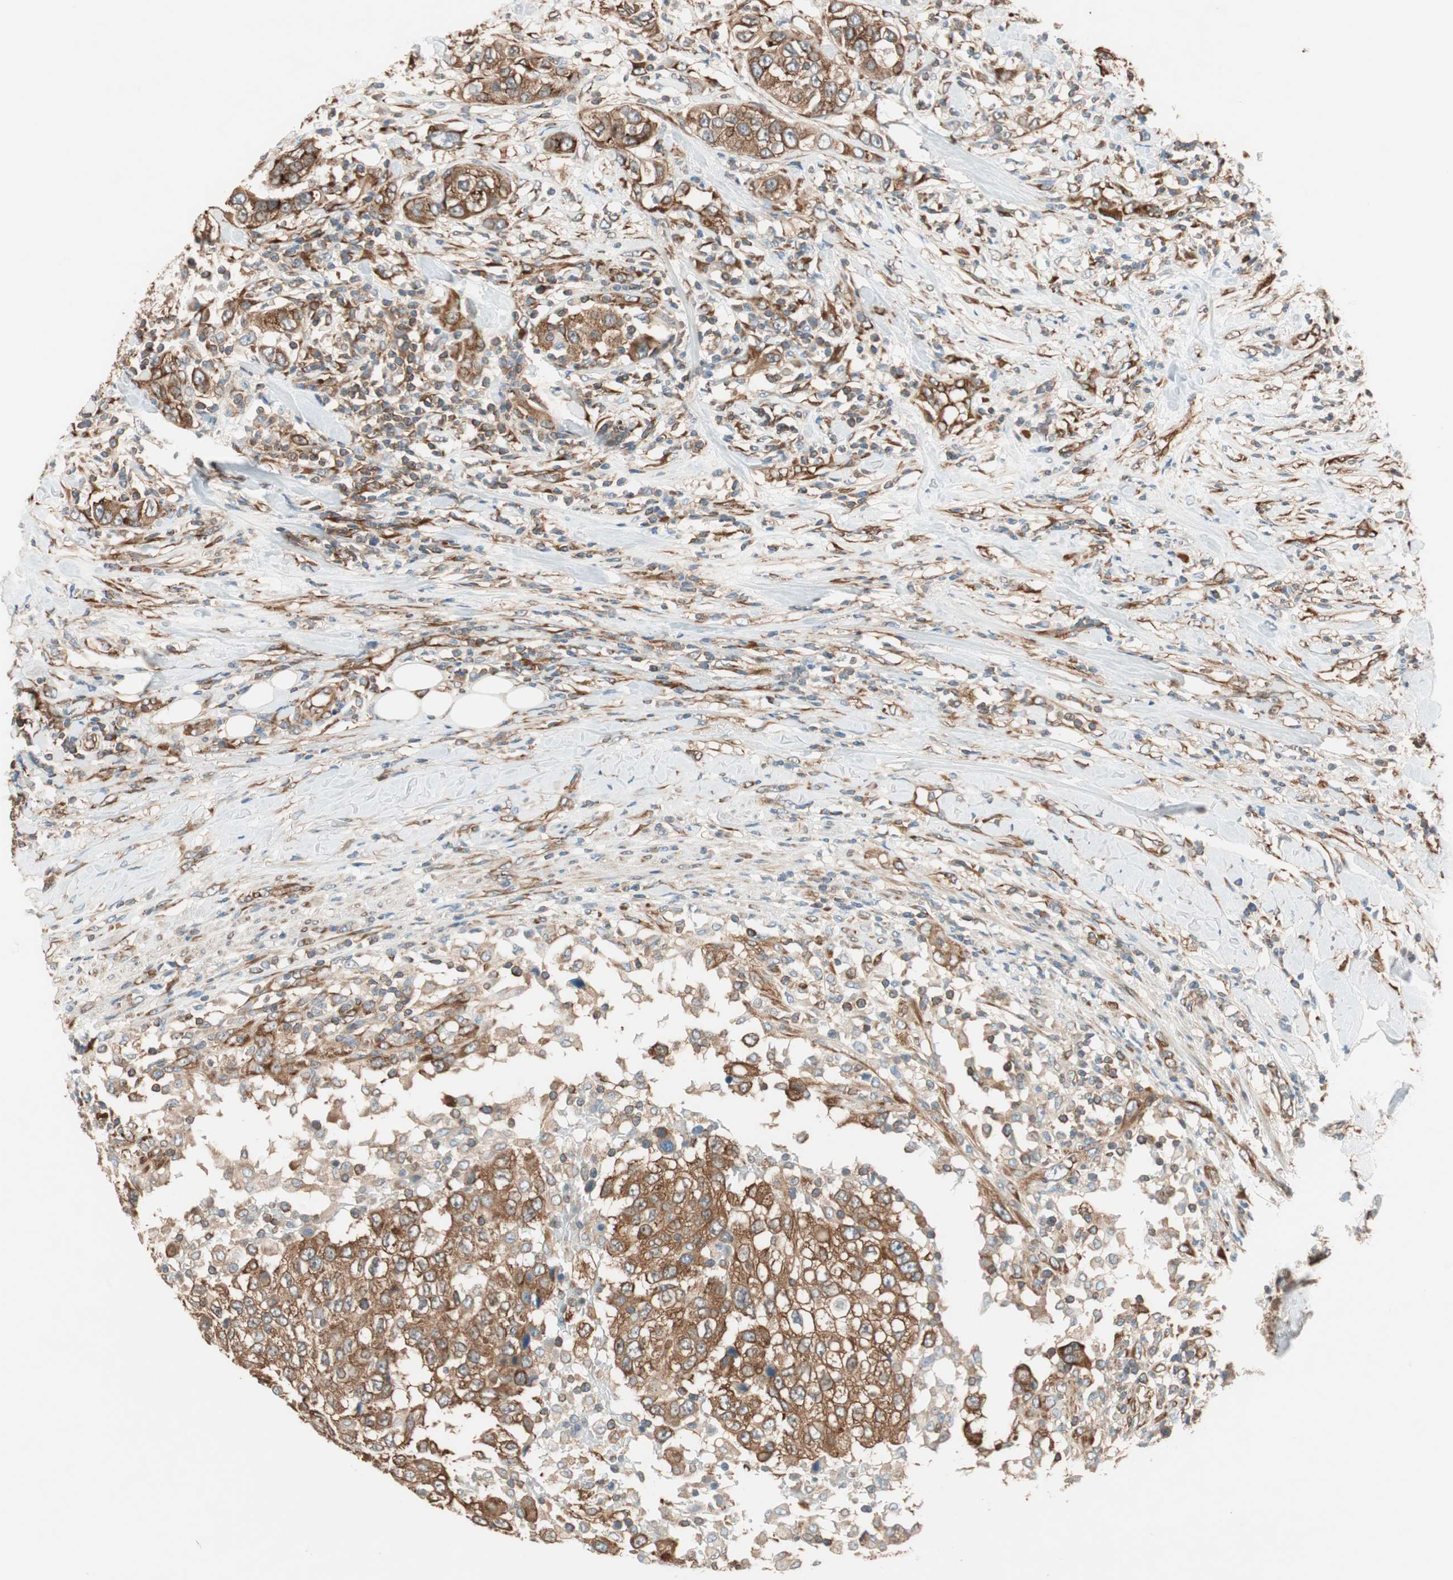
{"staining": {"intensity": "strong", "quantity": ">75%", "location": "cytoplasmic/membranous"}, "tissue": "urothelial cancer", "cell_type": "Tumor cells", "image_type": "cancer", "snomed": [{"axis": "morphology", "description": "Urothelial carcinoma, High grade"}, {"axis": "topography", "description": "Urinary bladder"}], "caption": "A brown stain labels strong cytoplasmic/membranous positivity of a protein in human urothelial carcinoma (high-grade) tumor cells.", "gene": "WASL", "patient": {"sex": "female", "age": 80}}